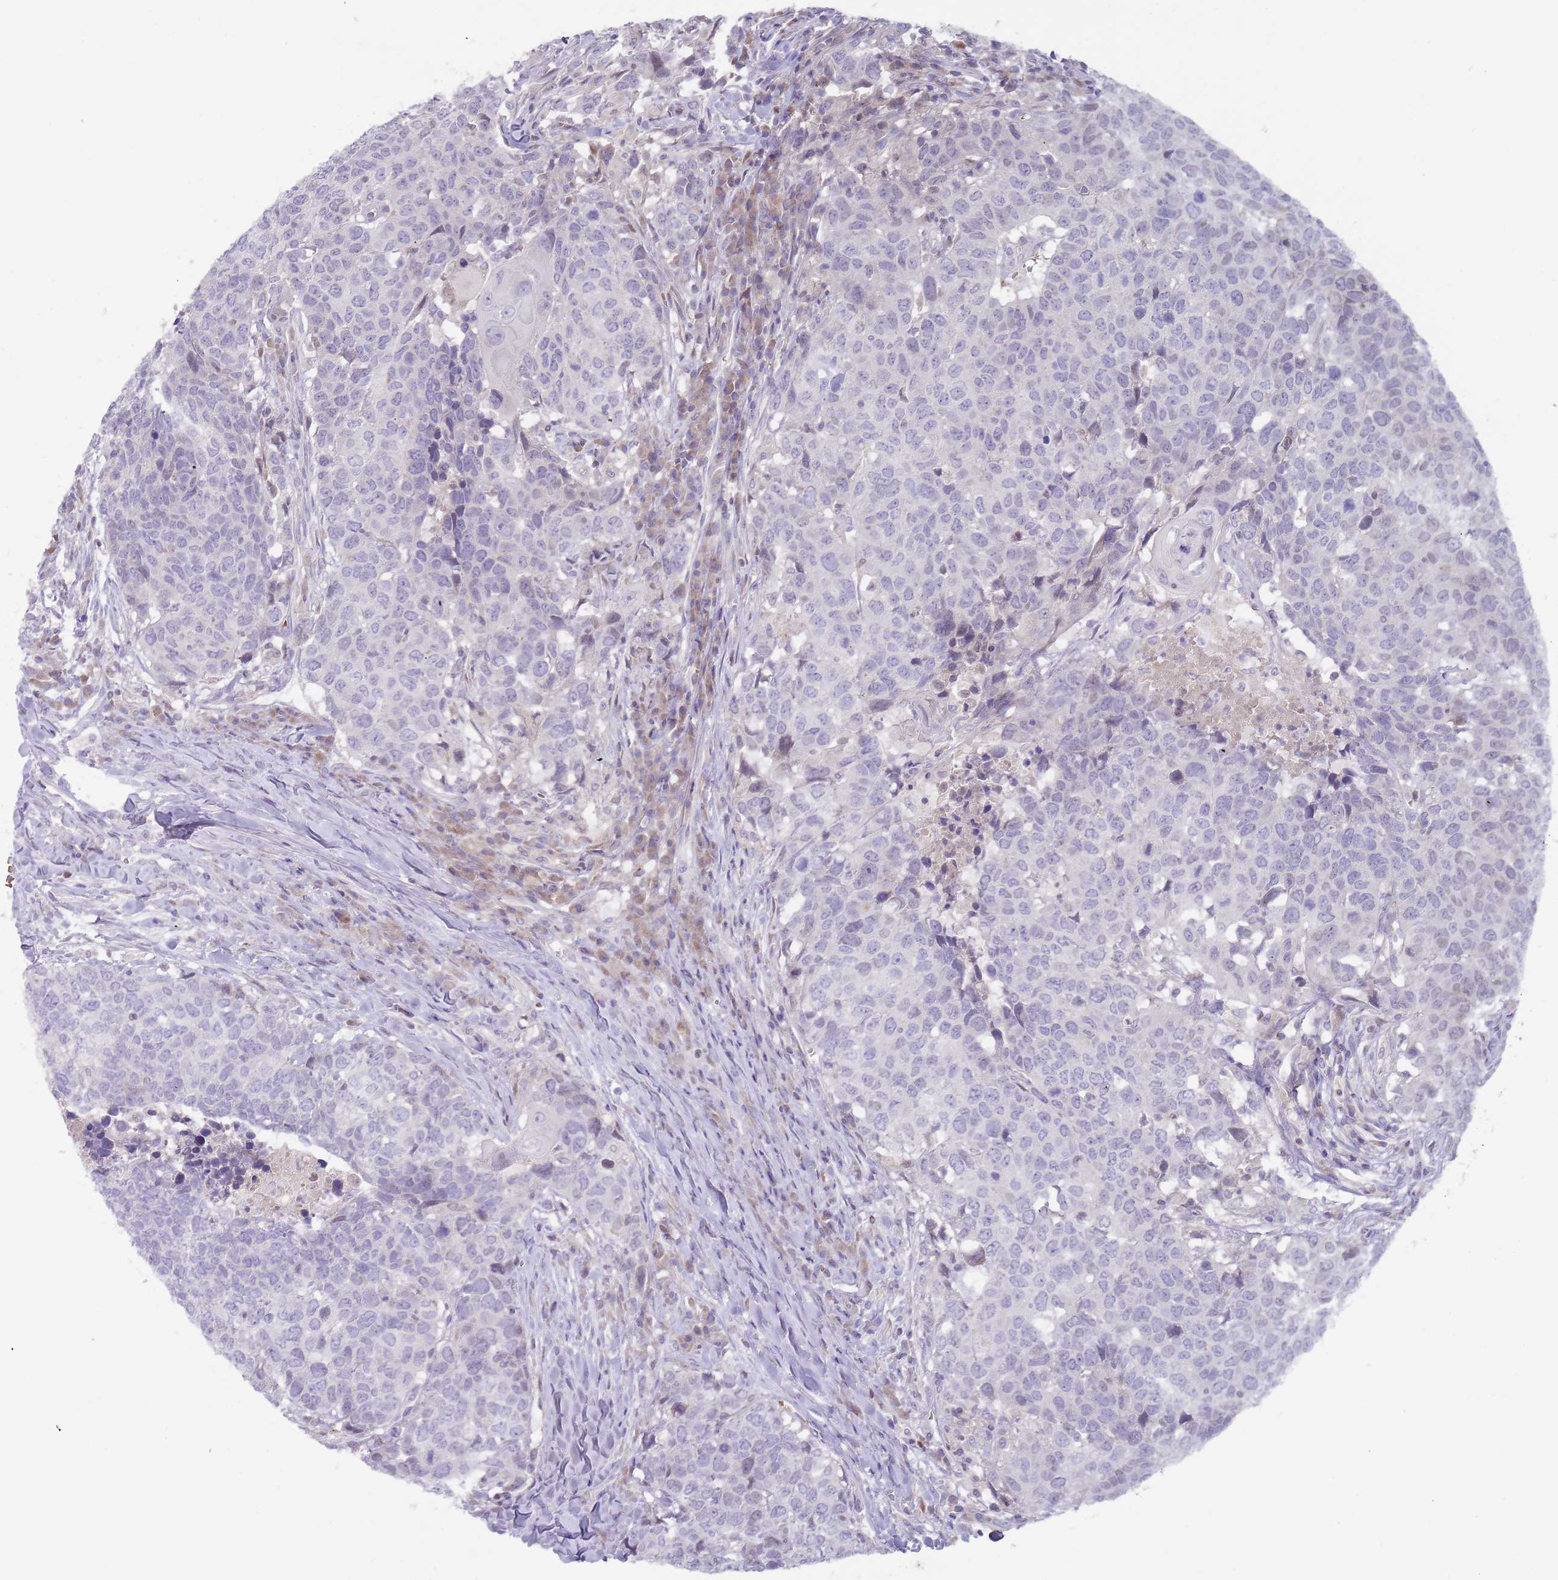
{"staining": {"intensity": "negative", "quantity": "none", "location": "none"}, "tissue": "head and neck cancer", "cell_type": "Tumor cells", "image_type": "cancer", "snomed": [{"axis": "morphology", "description": "Normal tissue, NOS"}, {"axis": "morphology", "description": "Squamous cell carcinoma, NOS"}, {"axis": "topography", "description": "Skeletal muscle"}, {"axis": "topography", "description": "Vascular tissue"}, {"axis": "topography", "description": "Peripheral nerve tissue"}, {"axis": "topography", "description": "Head-Neck"}], "caption": "This is an IHC photomicrograph of human head and neck cancer. There is no staining in tumor cells.", "gene": "PRAC1", "patient": {"sex": "male", "age": 66}}